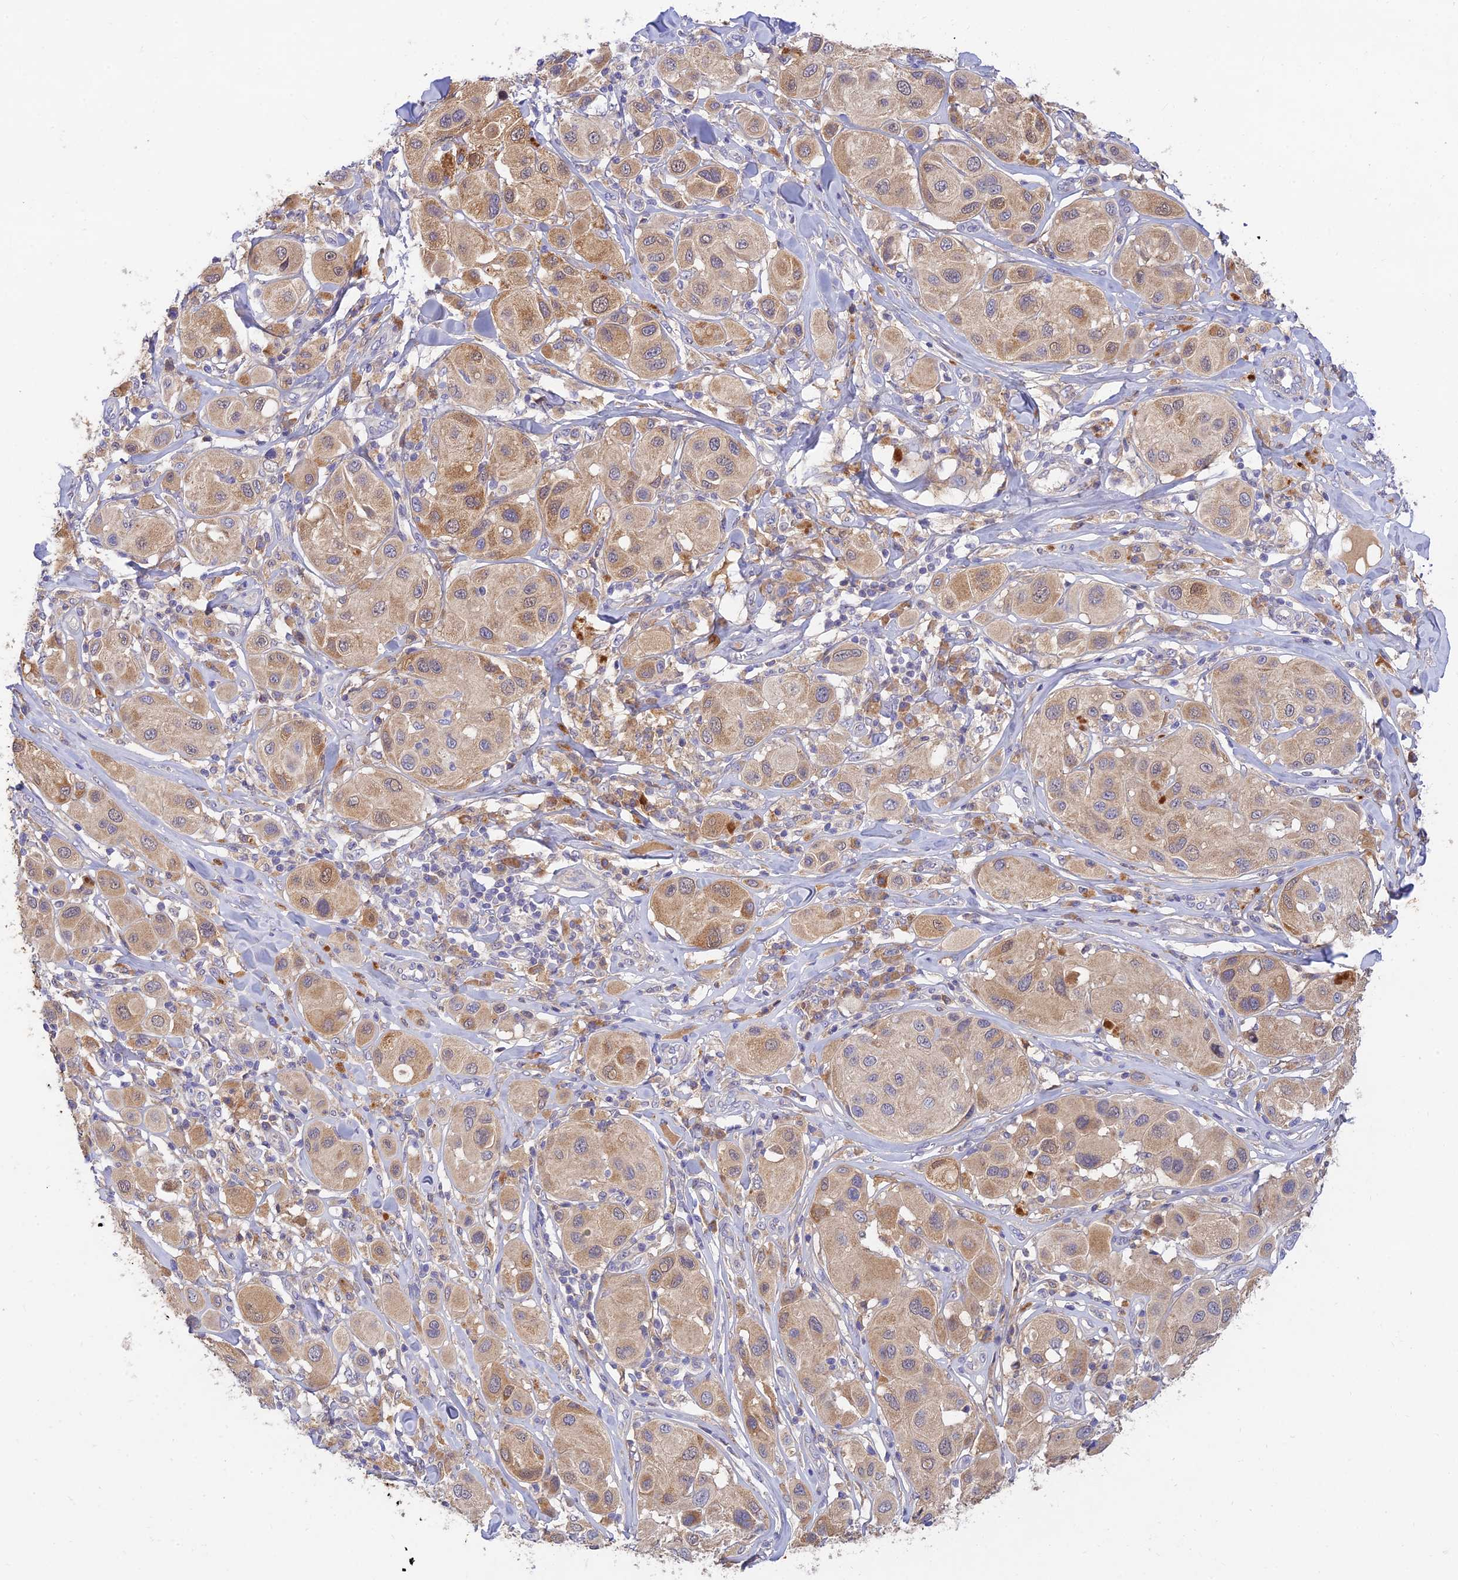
{"staining": {"intensity": "moderate", "quantity": ">75%", "location": "cytoplasmic/membranous"}, "tissue": "melanoma", "cell_type": "Tumor cells", "image_type": "cancer", "snomed": [{"axis": "morphology", "description": "Malignant melanoma, Metastatic site"}, {"axis": "topography", "description": "Skin"}], "caption": "A photomicrograph of malignant melanoma (metastatic site) stained for a protein exhibits moderate cytoplasmic/membranous brown staining in tumor cells. The protein of interest is shown in brown color, while the nuclei are stained blue.", "gene": "ACSM5", "patient": {"sex": "male", "age": 41}}